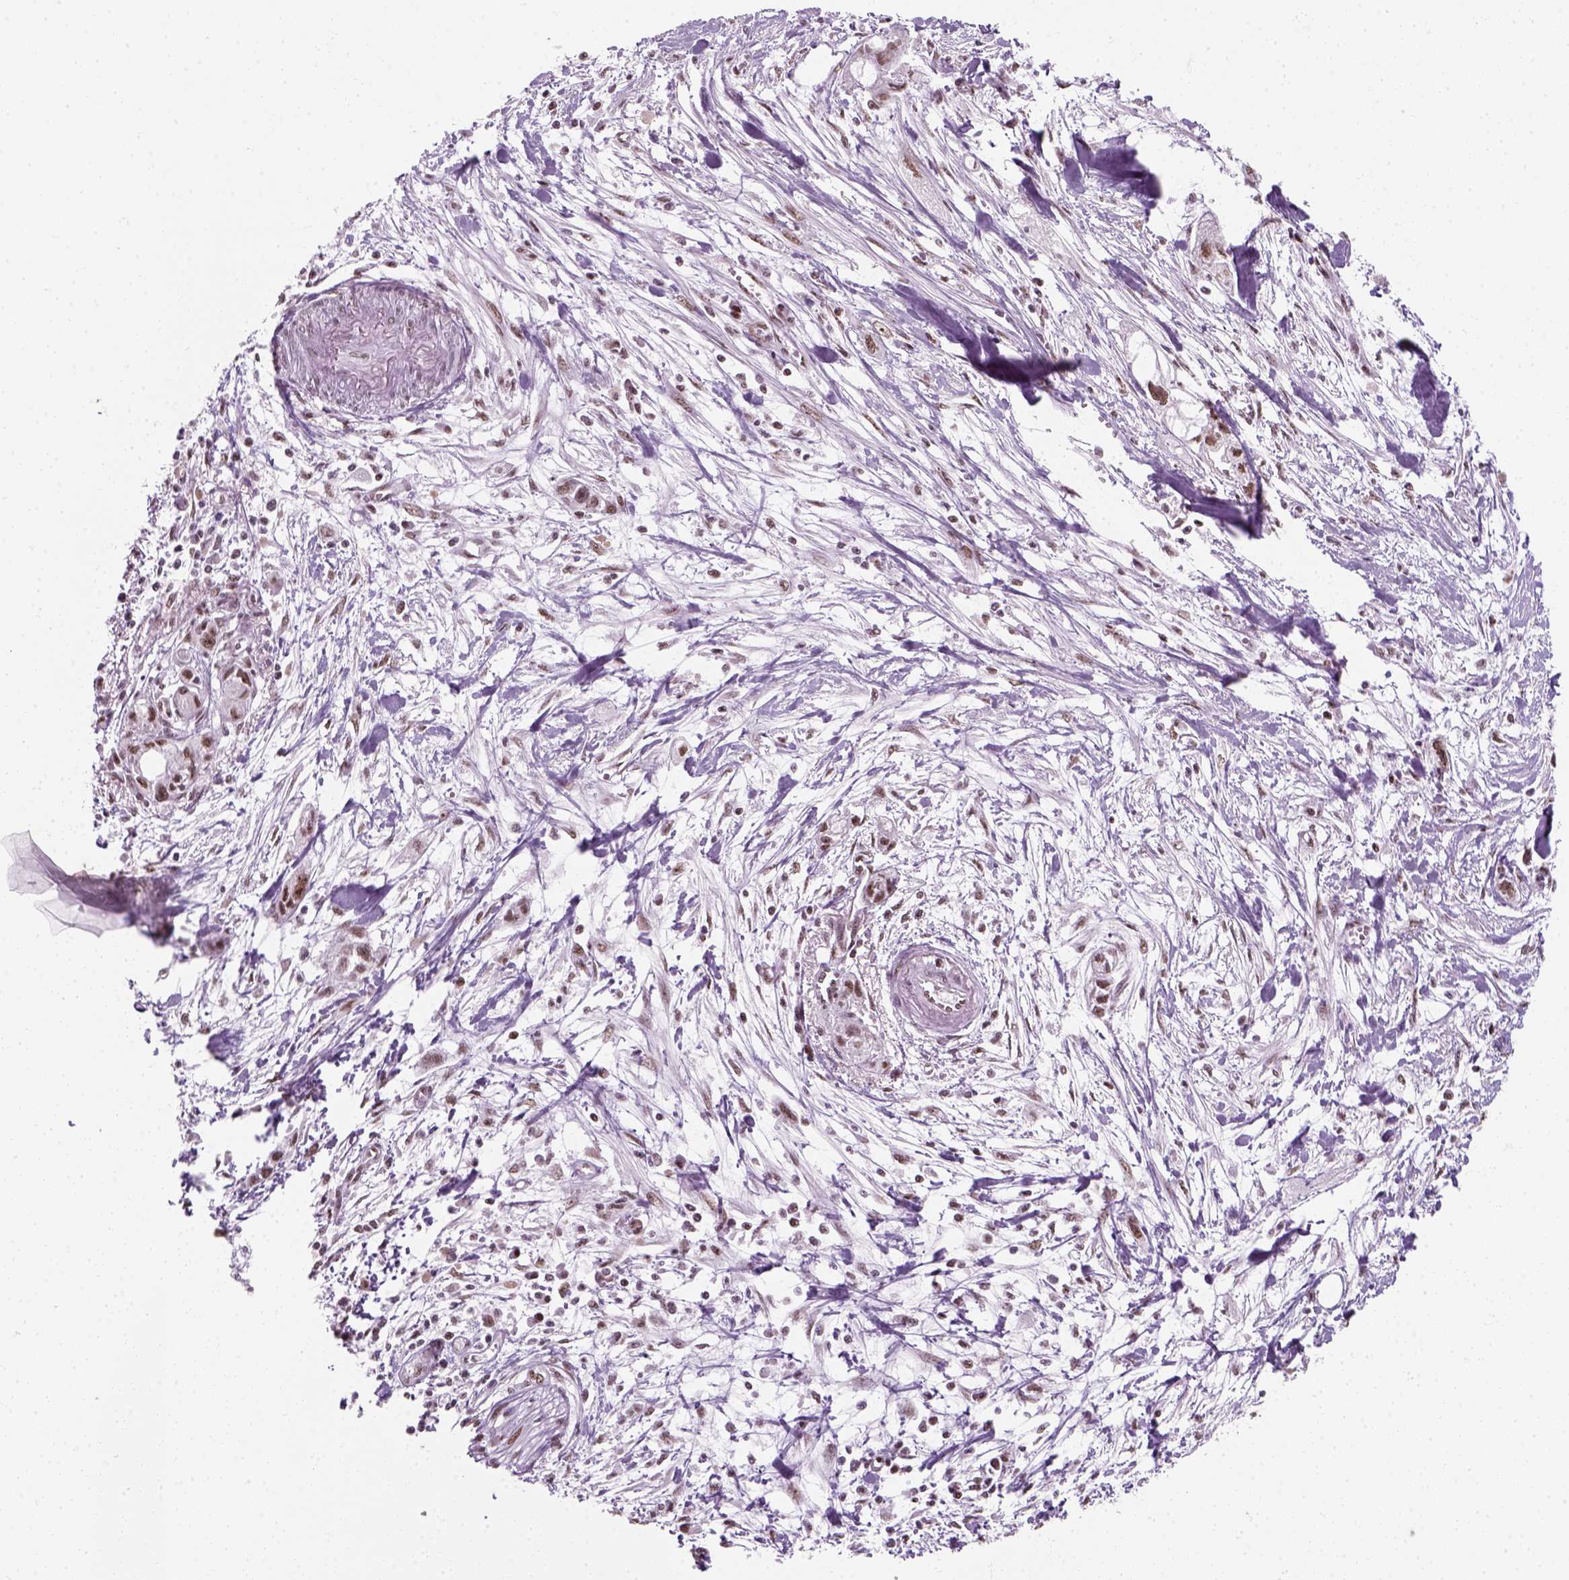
{"staining": {"intensity": "weak", "quantity": "<25%", "location": "nuclear"}, "tissue": "pancreatic cancer", "cell_type": "Tumor cells", "image_type": "cancer", "snomed": [{"axis": "morphology", "description": "Adenocarcinoma, NOS"}, {"axis": "topography", "description": "Pancreas"}], "caption": "High magnification brightfield microscopy of adenocarcinoma (pancreatic) stained with DAB (brown) and counterstained with hematoxylin (blue): tumor cells show no significant positivity.", "gene": "GTF2F1", "patient": {"sex": "female", "age": 61}}